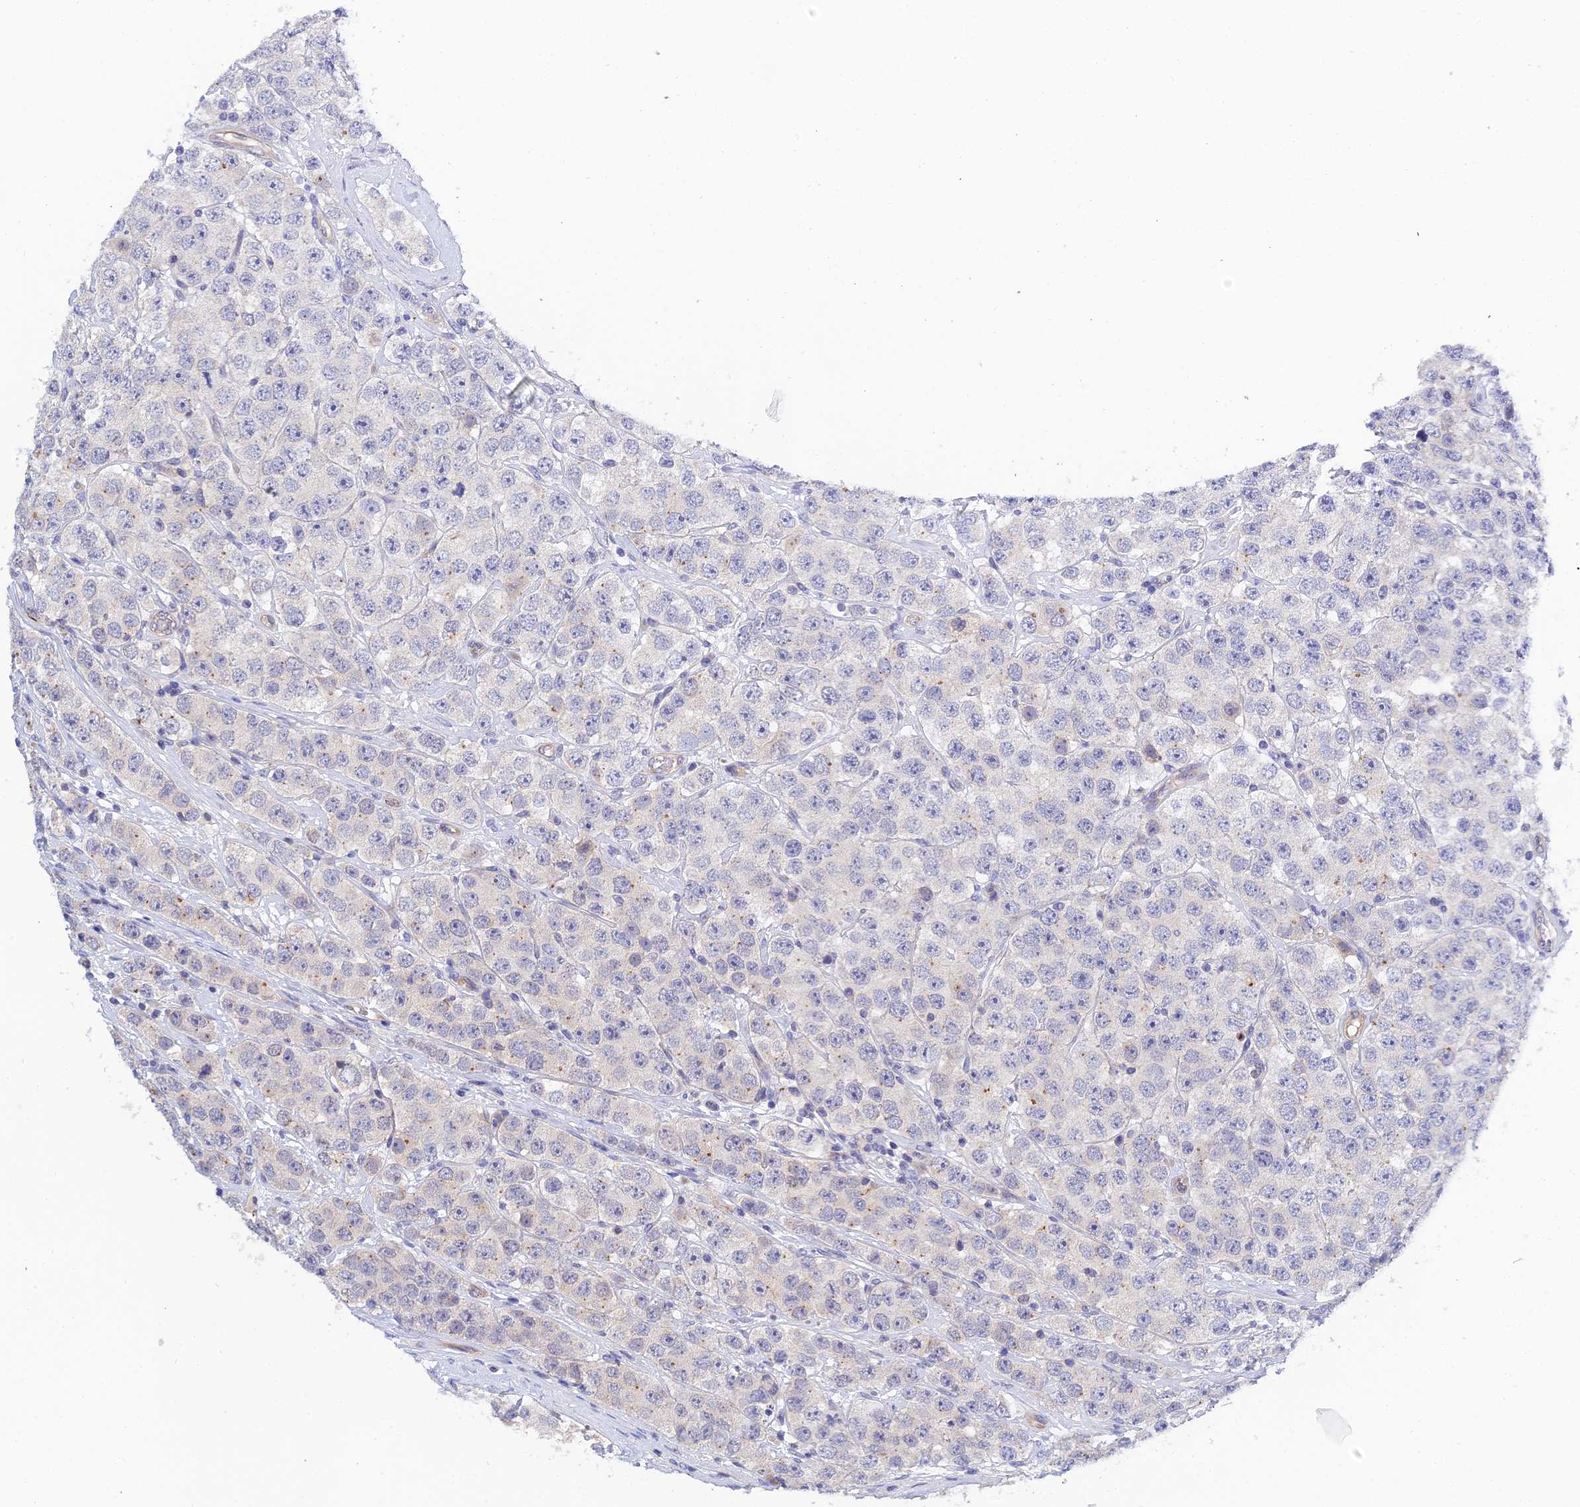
{"staining": {"intensity": "negative", "quantity": "none", "location": "none"}, "tissue": "testis cancer", "cell_type": "Tumor cells", "image_type": "cancer", "snomed": [{"axis": "morphology", "description": "Seminoma, NOS"}, {"axis": "topography", "description": "Testis"}], "caption": "Immunohistochemical staining of testis cancer demonstrates no significant staining in tumor cells. (DAB immunohistochemistry with hematoxylin counter stain).", "gene": "APOBEC3H", "patient": {"sex": "male", "age": 28}}